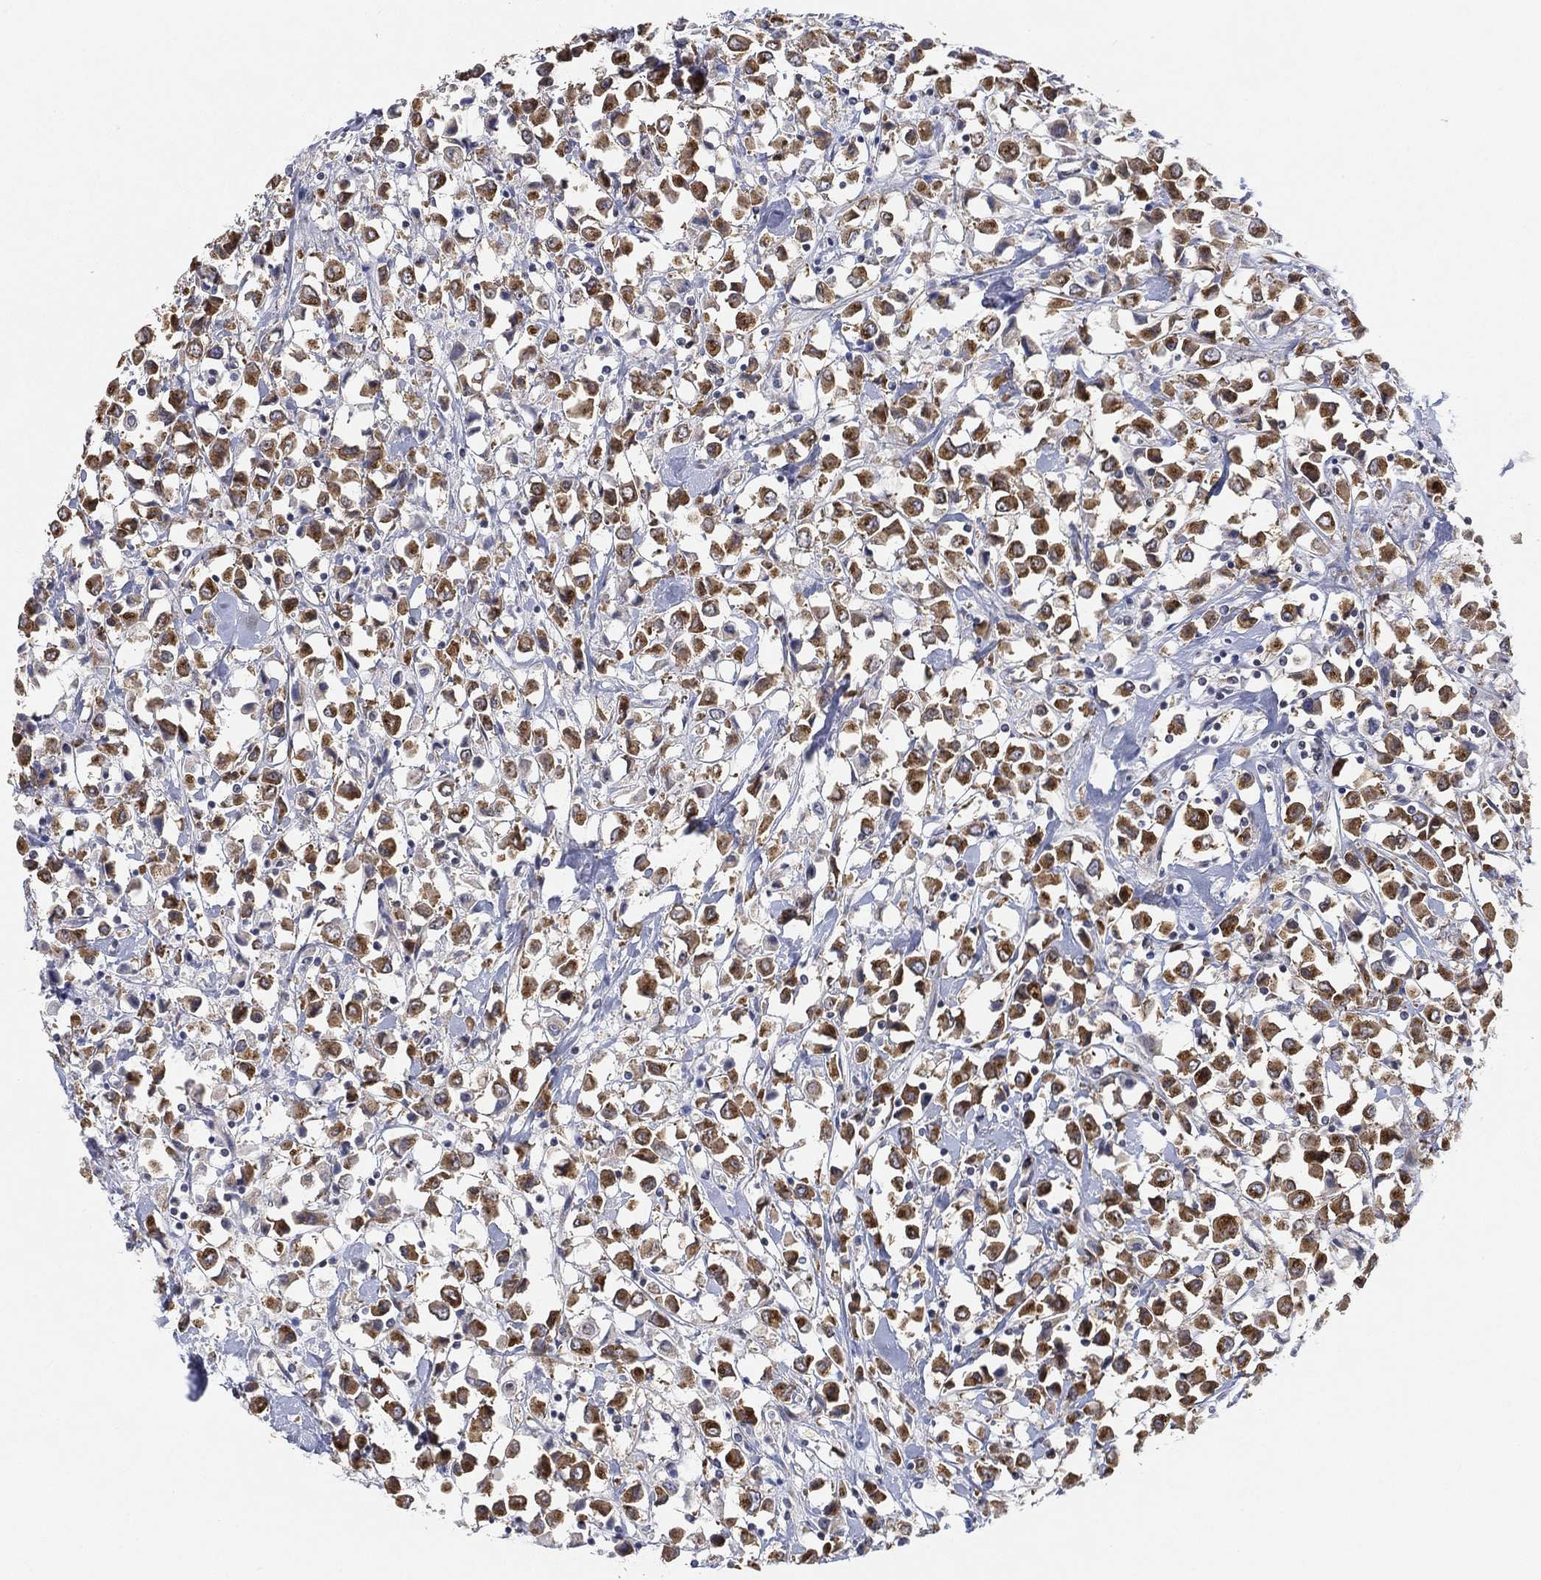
{"staining": {"intensity": "strong", "quantity": ">75%", "location": "cytoplasmic/membranous"}, "tissue": "breast cancer", "cell_type": "Tumor cells", "image_type": "cancer", "snomed": [{"axis": "morphology", "description": "Duct carcinoma"}, {"axis": "topography", "description": "Breast"}], "caption": "Tumor cells reveal strong cytoplasmic/membranous positivity in about >75% of cells in breast cancer (infiltrating ductal carcinoma). The protein of interest is stained brown, and the nuclei are stained in blue (DAB IHC with brightfield microscopy, high magnification).", "gene": "TICAM1", "patient": {"sex": "female", "age": 61}}